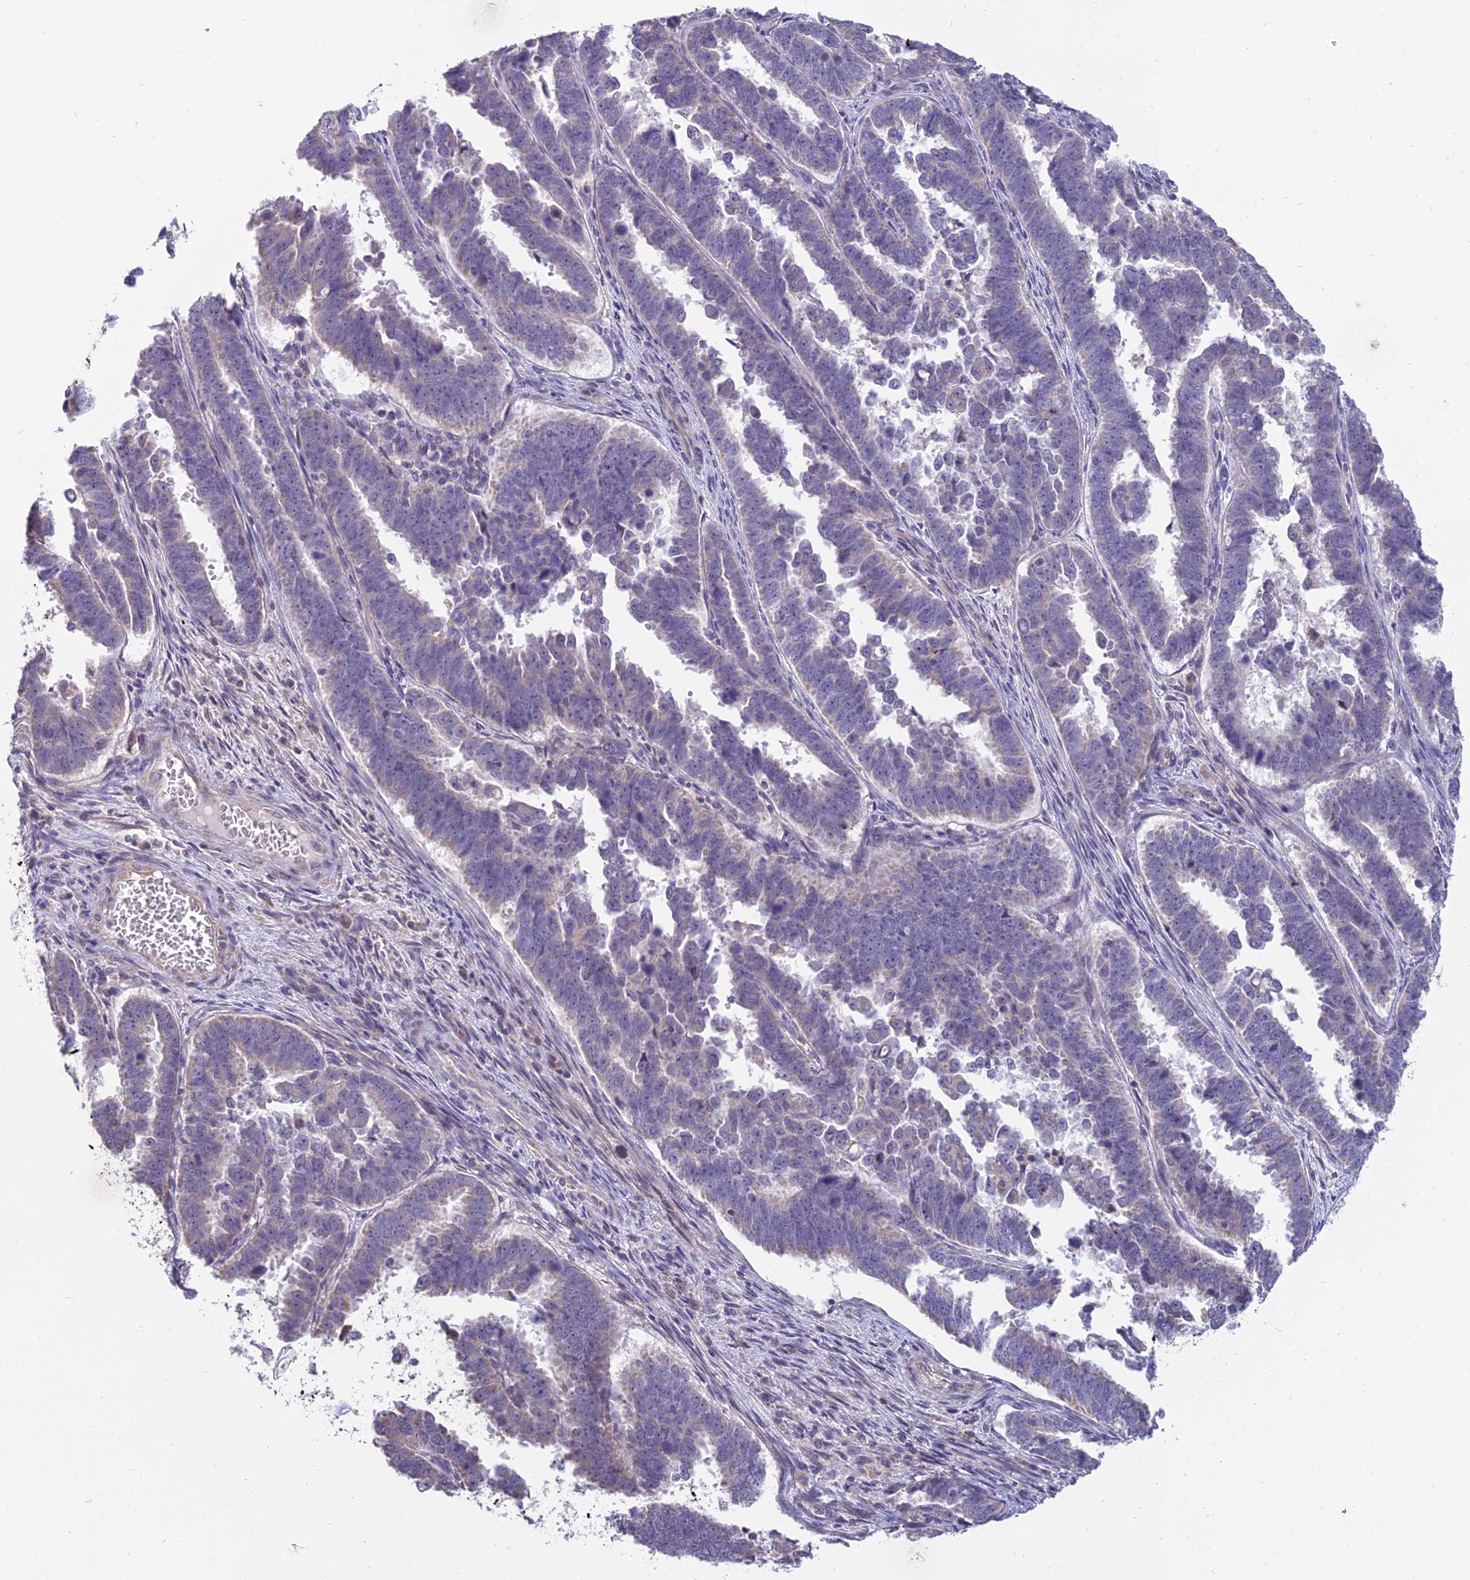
{"staining": {"intensity": "weak", "quantity": "<25%", "location": "cytoplasmic/membranous"}, "tissue": "endometrial cancer", "cell_type": "Tumor cells", "image_type": "cancer", "snomed": [{"axis": "morphology", "description": "Adenocarcinoma, NOS"}, {"axis": "topography", "description": "Endometrium"}], "caption": "DAB immunohistochemical staining of human endometrial cancer exhibits no significant positivity in tumor cells. The staining was performed using DAB (3,3'-diaminobenzidine) to visualize the protein expression in brown, while the nuclei were stained in blue with hematoxylin (Magnification: 20x).", "gene": "CFAP206", "patient": {"sex": "female", "age": 75}}